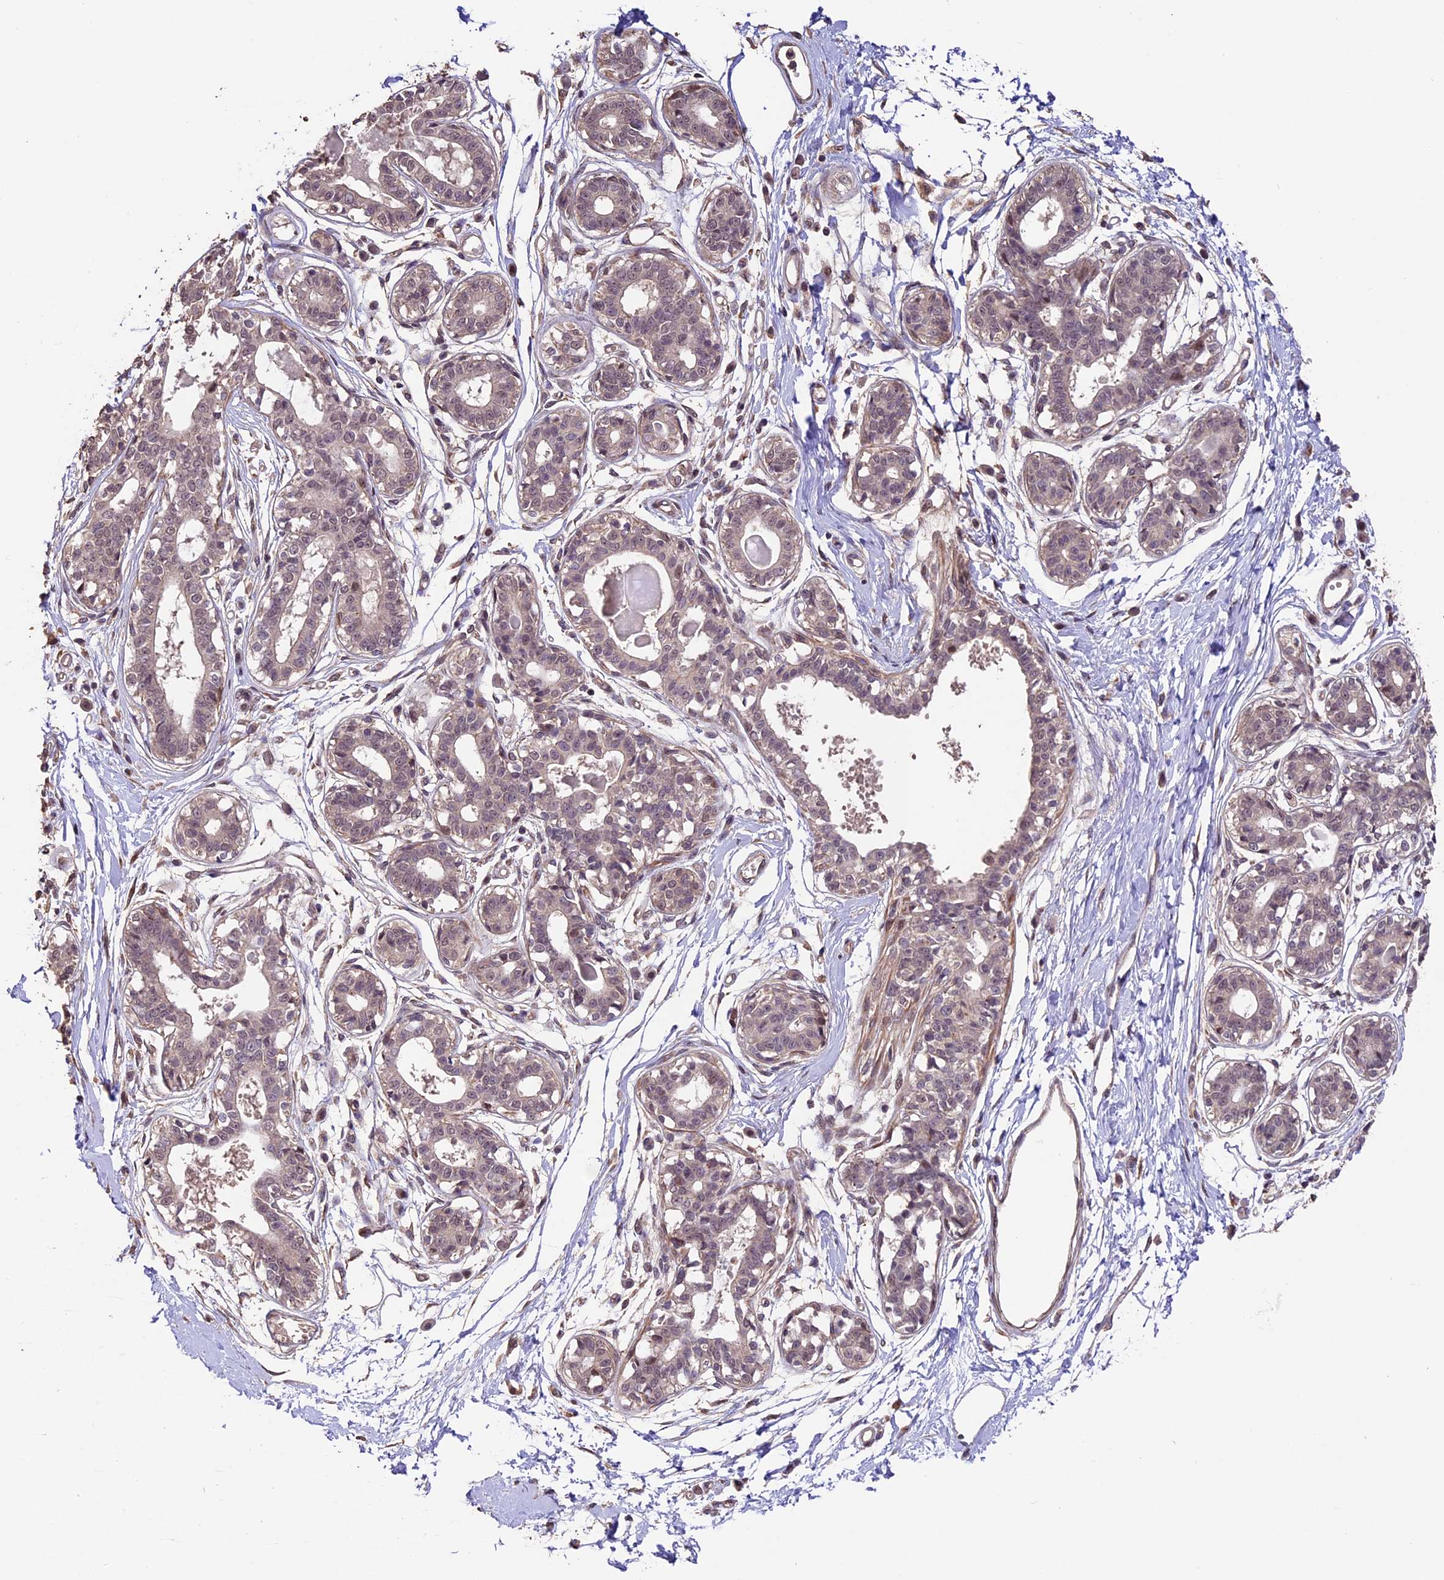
{"staining": {"intensity": "weak", "quantity": ">75%", "location": "cytoplasmic/membranous"}, "tissue": "breast", "cell_type": "Adipocytes", "image_type": "normal", "snomed": [{"axis": "morphology", "description": "Normal tissue, NOS"}, {"axis": "topography", "description": "Breast"}], "caption": "DAB immunohistochemical staining of unremarkable breast reveals weak cytoplasmic/membranous protein positivity in approximately >75% of adipocytes. Nuclei are stained in blue.", "gene": "GNB5", "patient": {"sex": "female", "age": 45}}